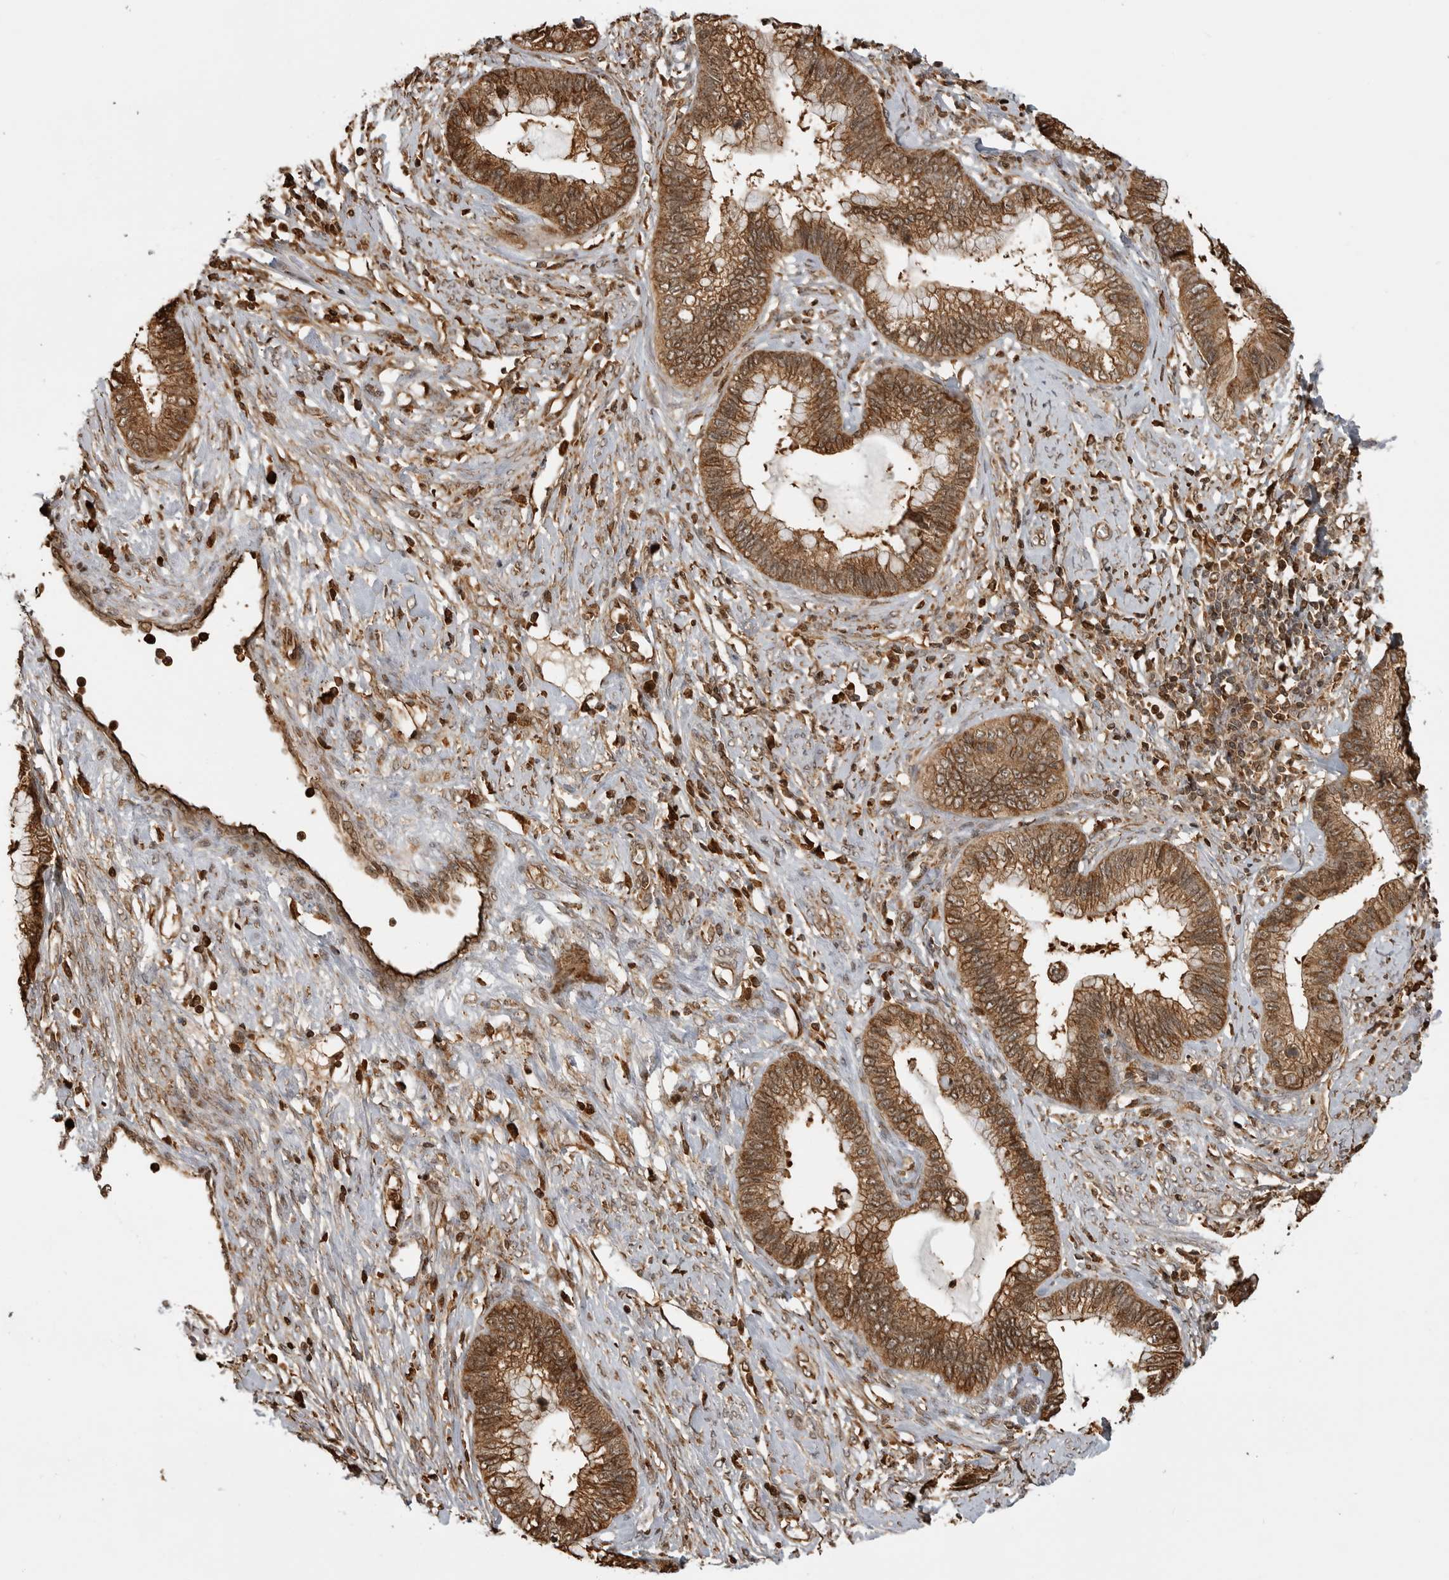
{"staining": {"intensity": "moderate", "quantity": ">75%", "location": "cytoplasmic/membranous,nuclear"}, "tissue": "cervical cancer", "cell_type": "Tumor cells", "image_type": "cancer", "snomed": [{"axis": "morphology", "description": "Adenocarcinoma, NOS"}, {"axis": "topography", "description": "Cervix"}], "caption": "Tumor cells demonstrate medium levels of moderate cytoplasmic/membranous and nuclear positivity in approximately >75% of cells in cervical cancer.", "gene": "BMP2K", "patient": {"sex": "female", "age": 44}}